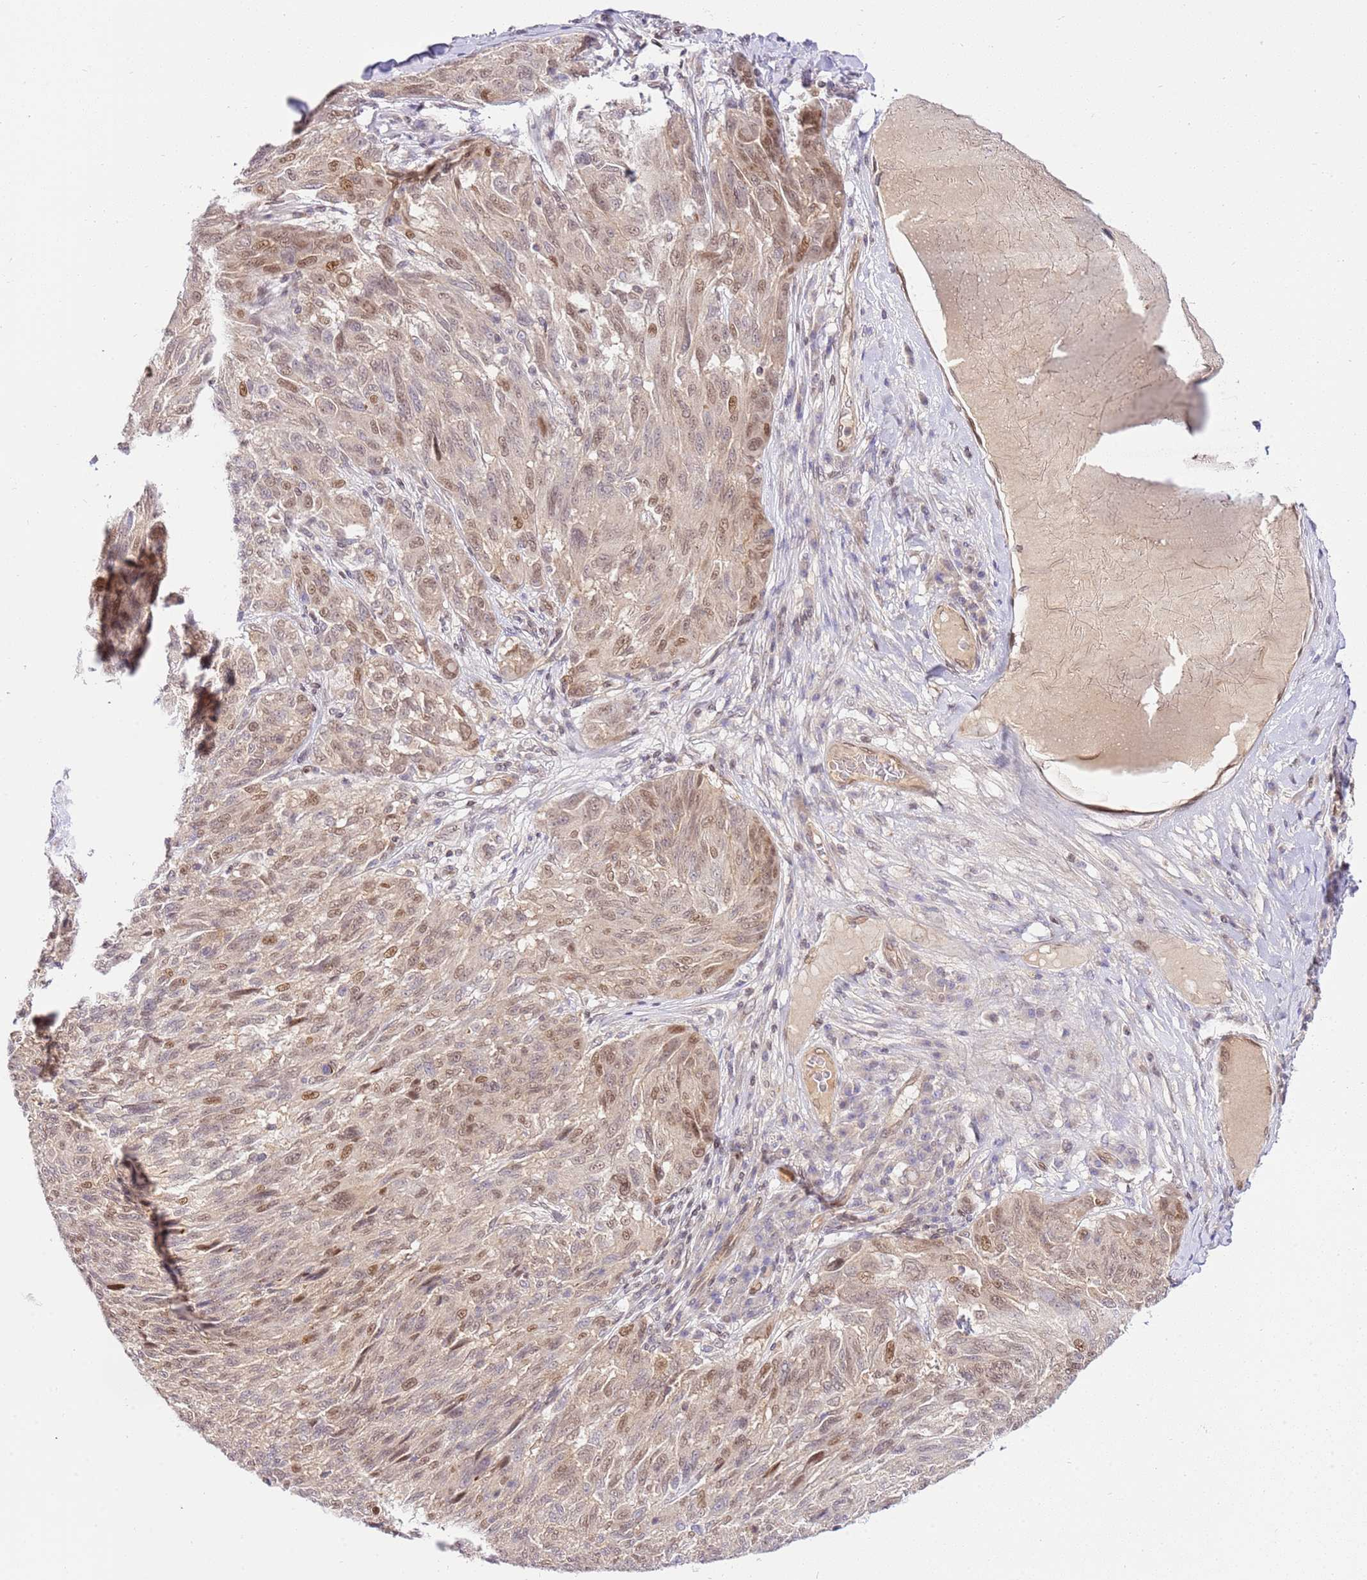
{"staining": {"intensity": "moderate", "quantity": "25%-75%", "location": "nuclear"}, "tissue": "melanoma", "cell_type": "Tumor cells", "image_type": "cancer", "snomed": [{"axis": "morphology", "description": "Malignant melanoma, NOS"}, {"axis": "topography", "description": "Skin"}], "caption": "This is an image of IHC staining of malignant melanoma, which shows moderate positivity in the nuclear of tumor cells.", "gene": "TRIM37", "patient": {"sex": "male", "age": 53}}